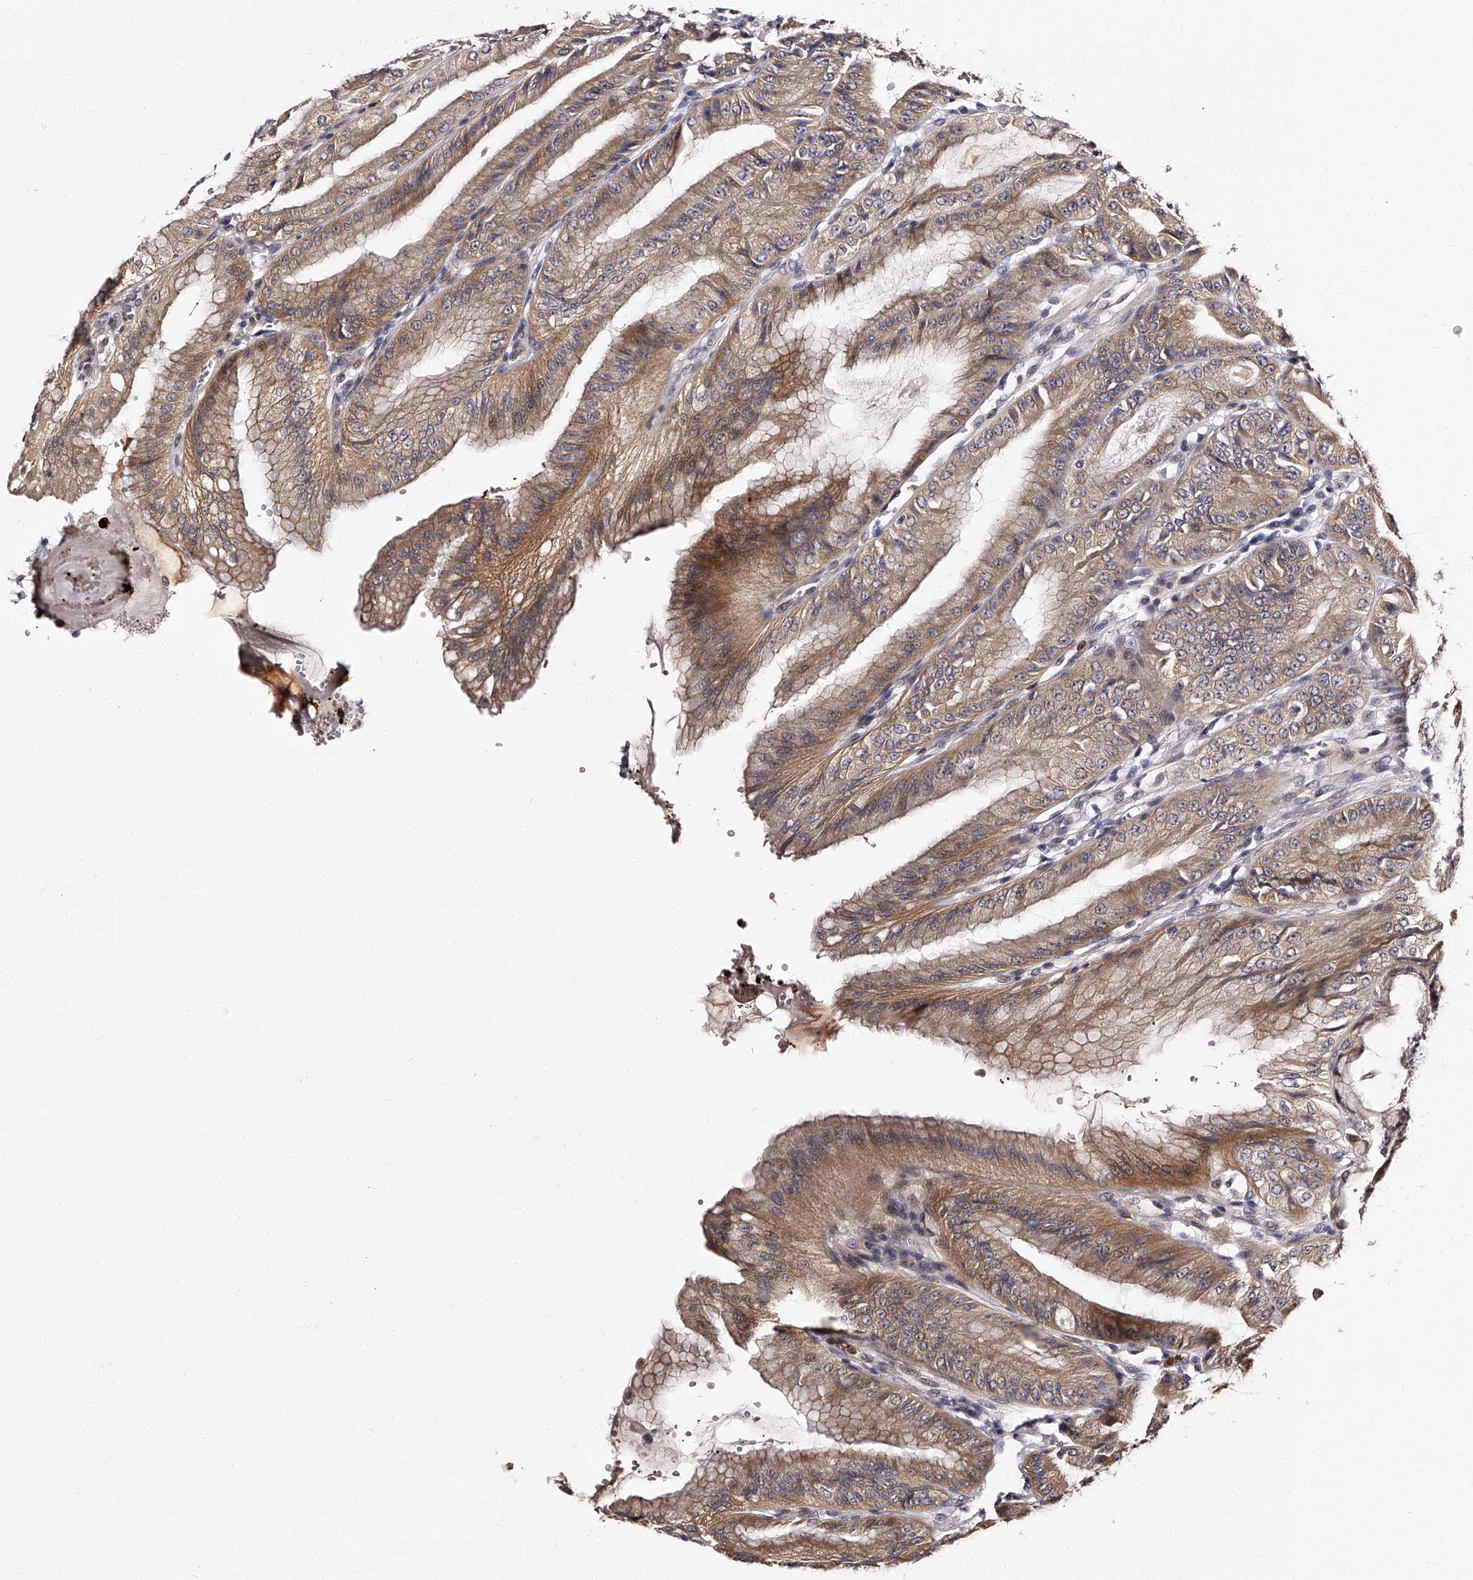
{"staining": {"intensity": "strong", "quantity": "25%-75%", "location": "cytoplasmic/membranous,nuclear"}, "tissue": "stomach", "cell_type": "Glandular cells", "image_type": "normal", "snomed": [{"axis": "morphology", "description": "Normal tissue, NOS"}, {"axis": "topography", "description": "Stomach, lower"}], "caption": "Stomach stained with immunohistochemistry (IHC) exhibits strong cytoplasmic/membranous,nuclear expression in about 25%-75% of glandular cells. (brown staining indicates protein expression, while blue staining denotes nuclei).", "gene": "RSC1A1", "patient": {"sex": "male", "age": 71}}